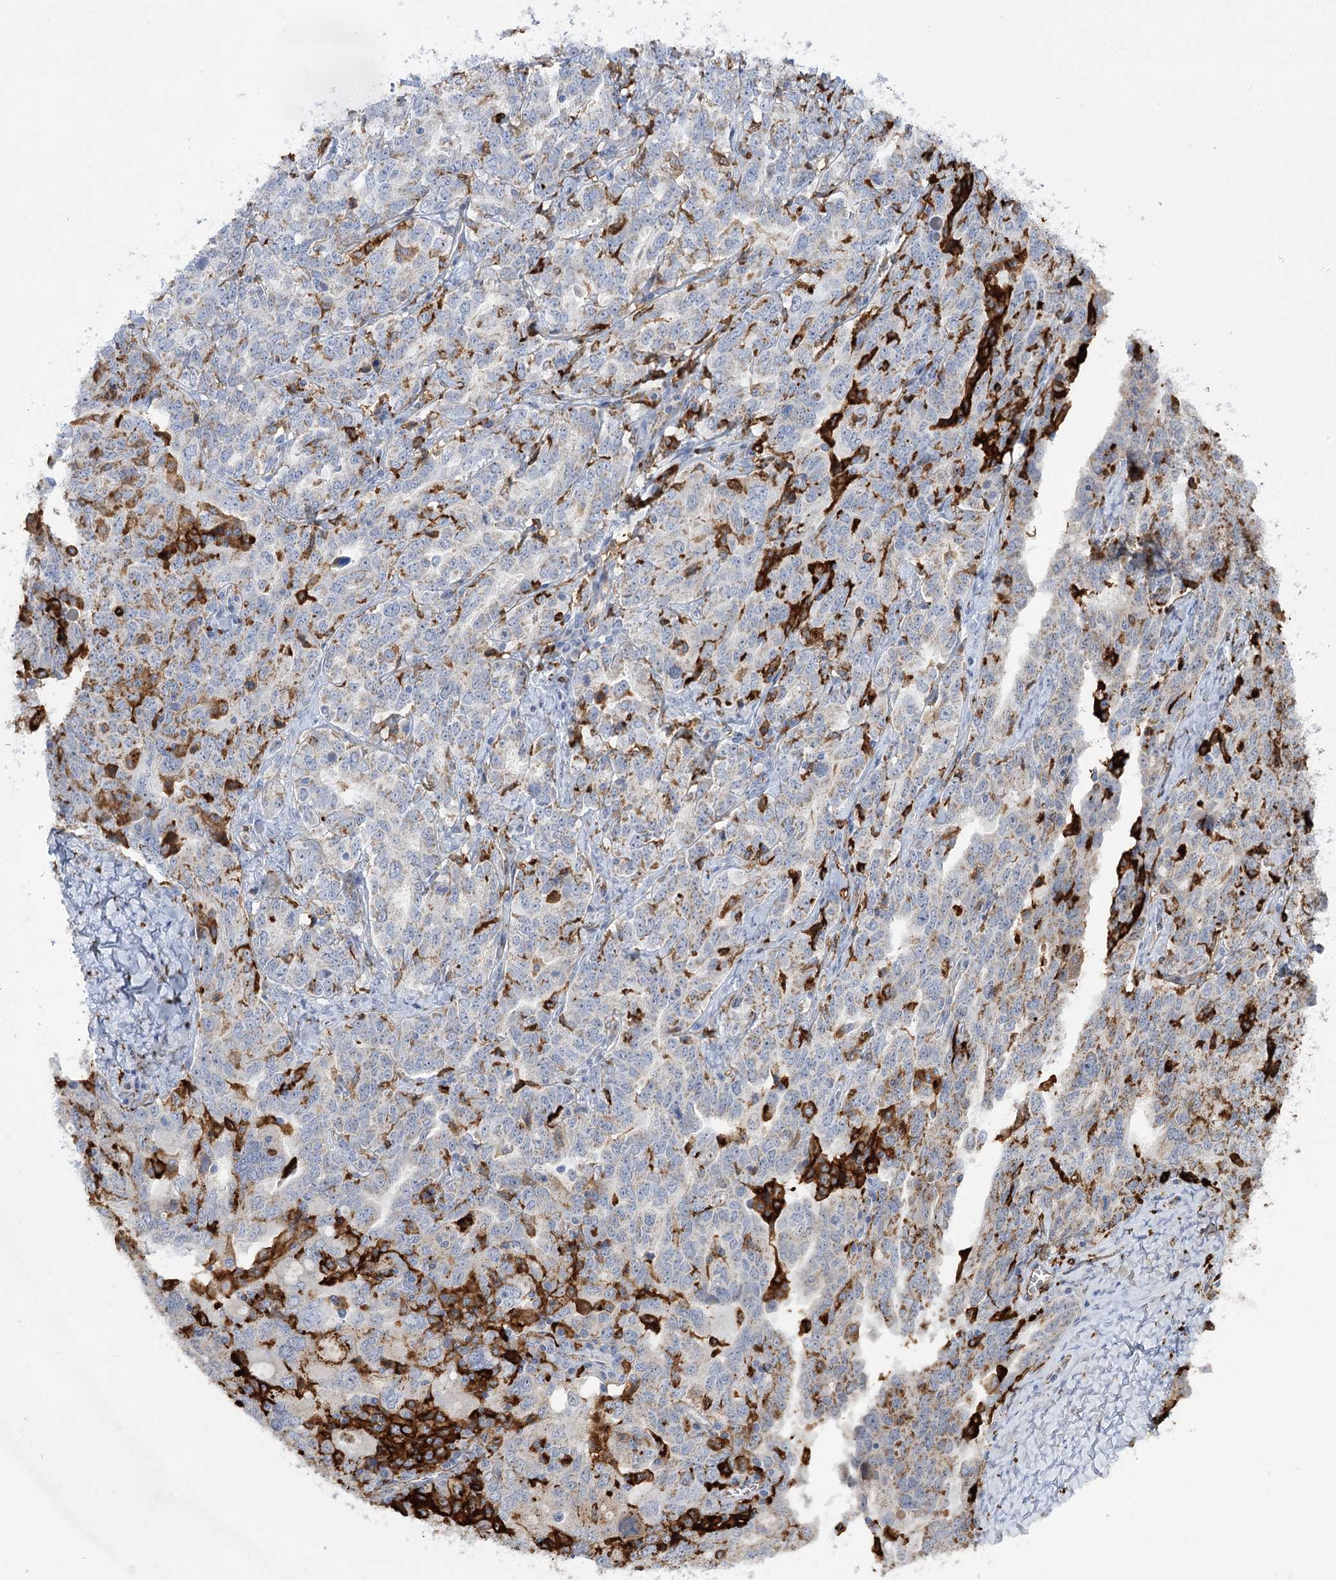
{"staining": {"intensity": "weak", "quantity": "<25%", "location": "cytoplasmic/membranous"}, "tissue": "ovarian cancer", "cell_type": "Tumor cells", "image_type": "cancer", "snomed": [{"axis": "morphology", "description": "Carcinoma, endometroid"}, {"axis": "topography", "description": "Ovary"}], "caption": "DAB immunohistochemical staining of human ovarian endometroid carcinoma exhibits no significant staining in tumor cells. (IHC, brightfield microscopy, high magnification).", "gene": "PIWIL4", "patient": {"sex": "female", "age": 62}}